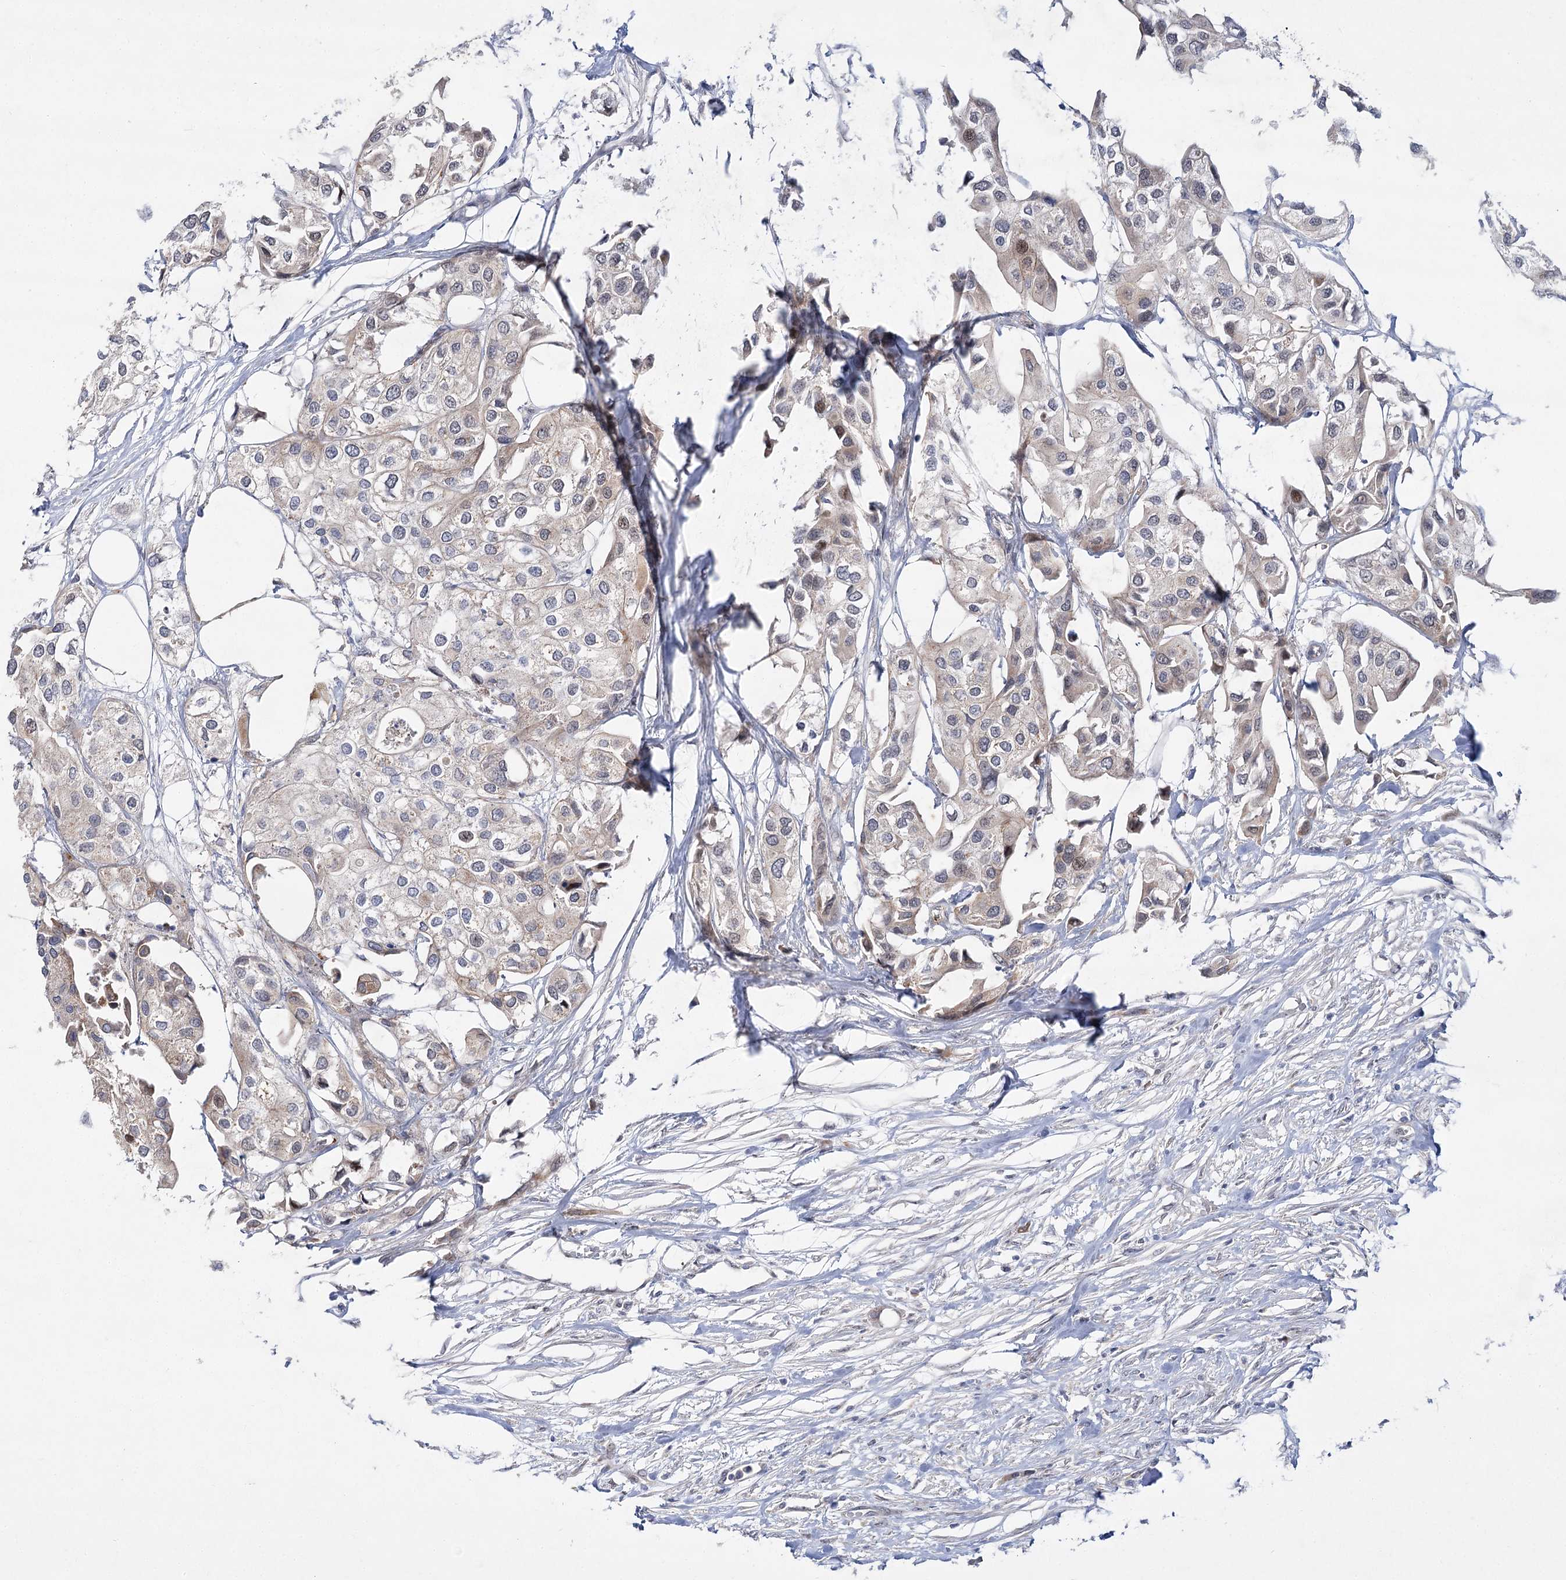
{"staining": {"intensity": "negative", "quantity": "none", "location": "none"}, "tissue": "urothelial cancer", "cell_type": "Tumor cells", "image_type": "cancer", "snomed": [{"axis": "morphology", "description": "Urothelial carcinoma, High grade"}, {"axis": "topography", "description": "Urinary bladder"}], "caption": "Protein analysis of urothelial carcinoma (high-grade) displays no significant positivity in tumor cells. Brightfield microscopy of immunohistochemistry stained with DAB (brown) and hematoxylin (blue), captured at high magnification.", "gene": "ARHGAP32", "patient": {"sex": "male", "age": 64}}